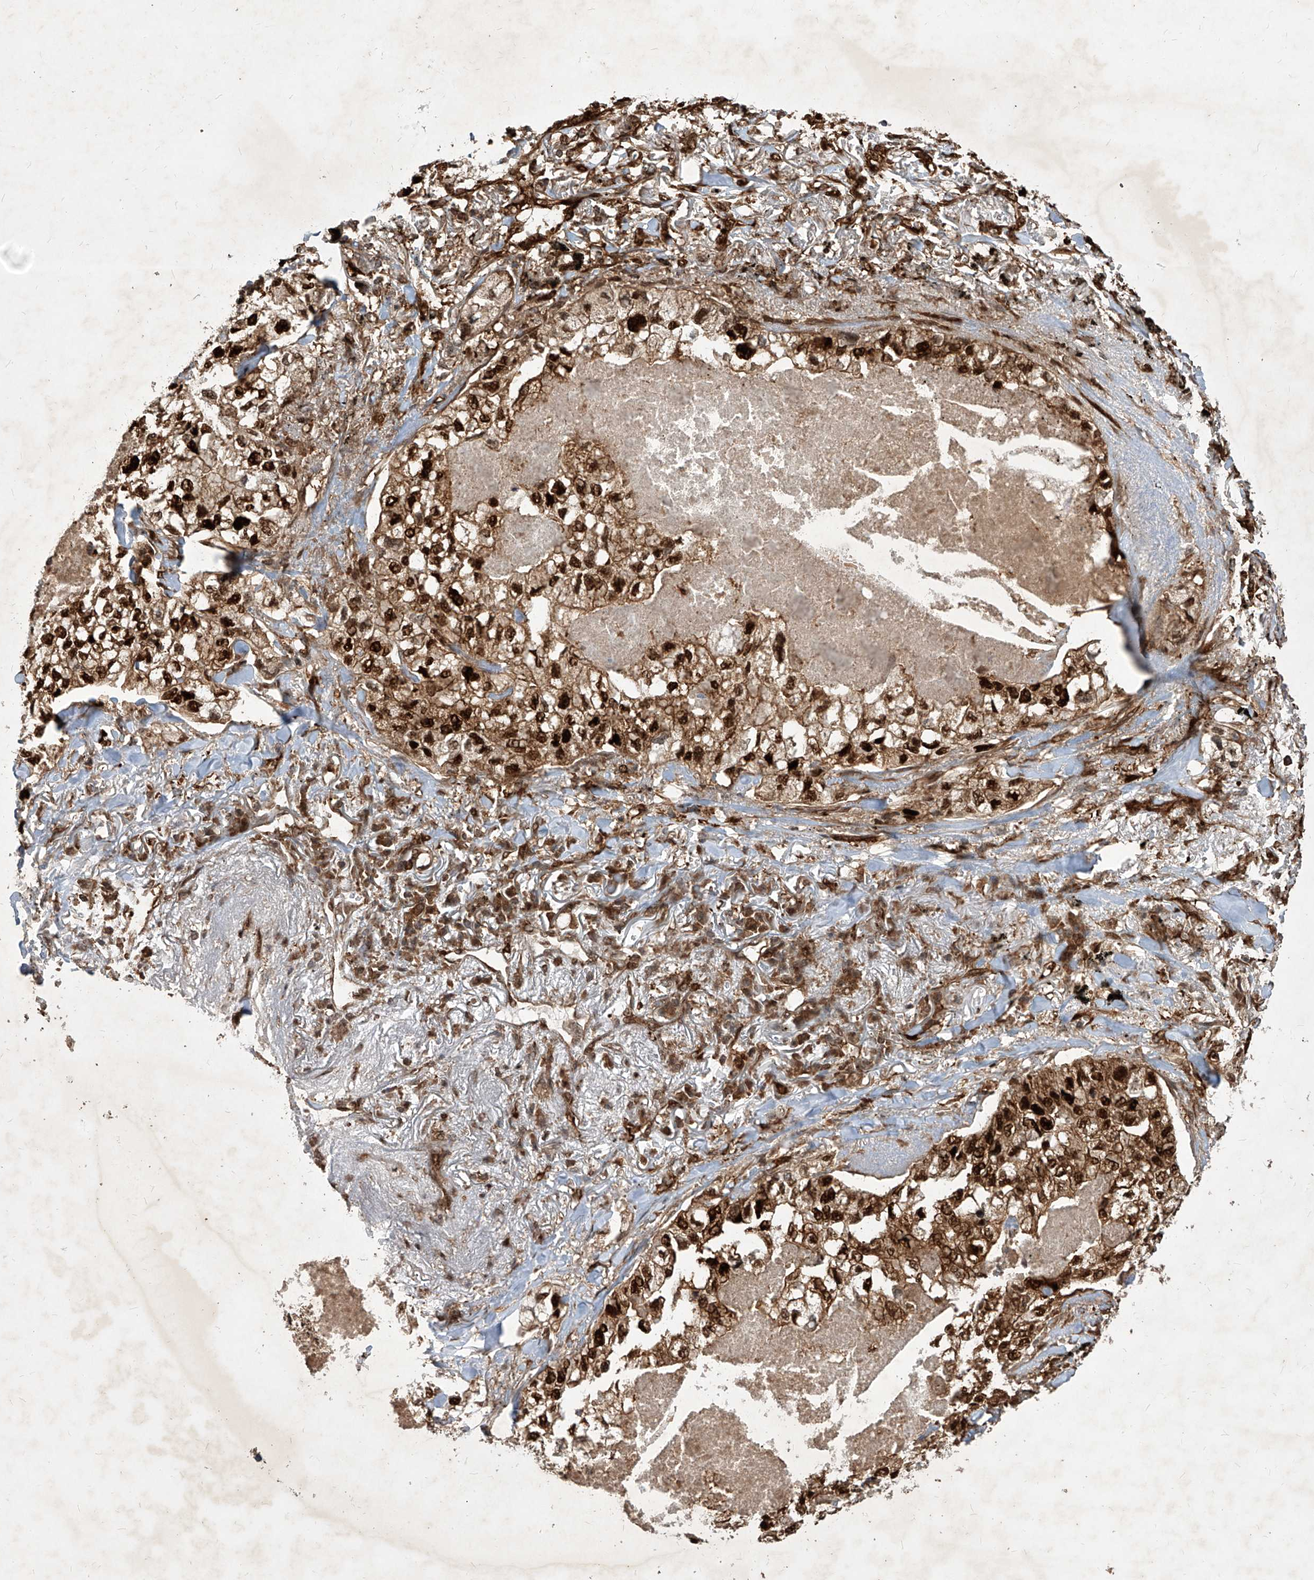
{"staining": {"intensity": "strong", "quantity": ">75%", "location": "cytoplasmic/membranous,nuclear"}, "tissue": "lung cancer", "cell_type": "Tumor cells", "image_type": "cancer", "snomed": [{"axis": "morphology", "description": "Adenocarcinoma, NOS"}, {"axis": "topography", "description": "Lung"}], "caption": "This is a histology image of IHC staining of adenocarcinoma (lung), which shows strong expression in the cytoplasmic/membranous and nuclear of tumor cells.", "gene": "MAGED2", "patient": {"sex": "male", "age": 65}}